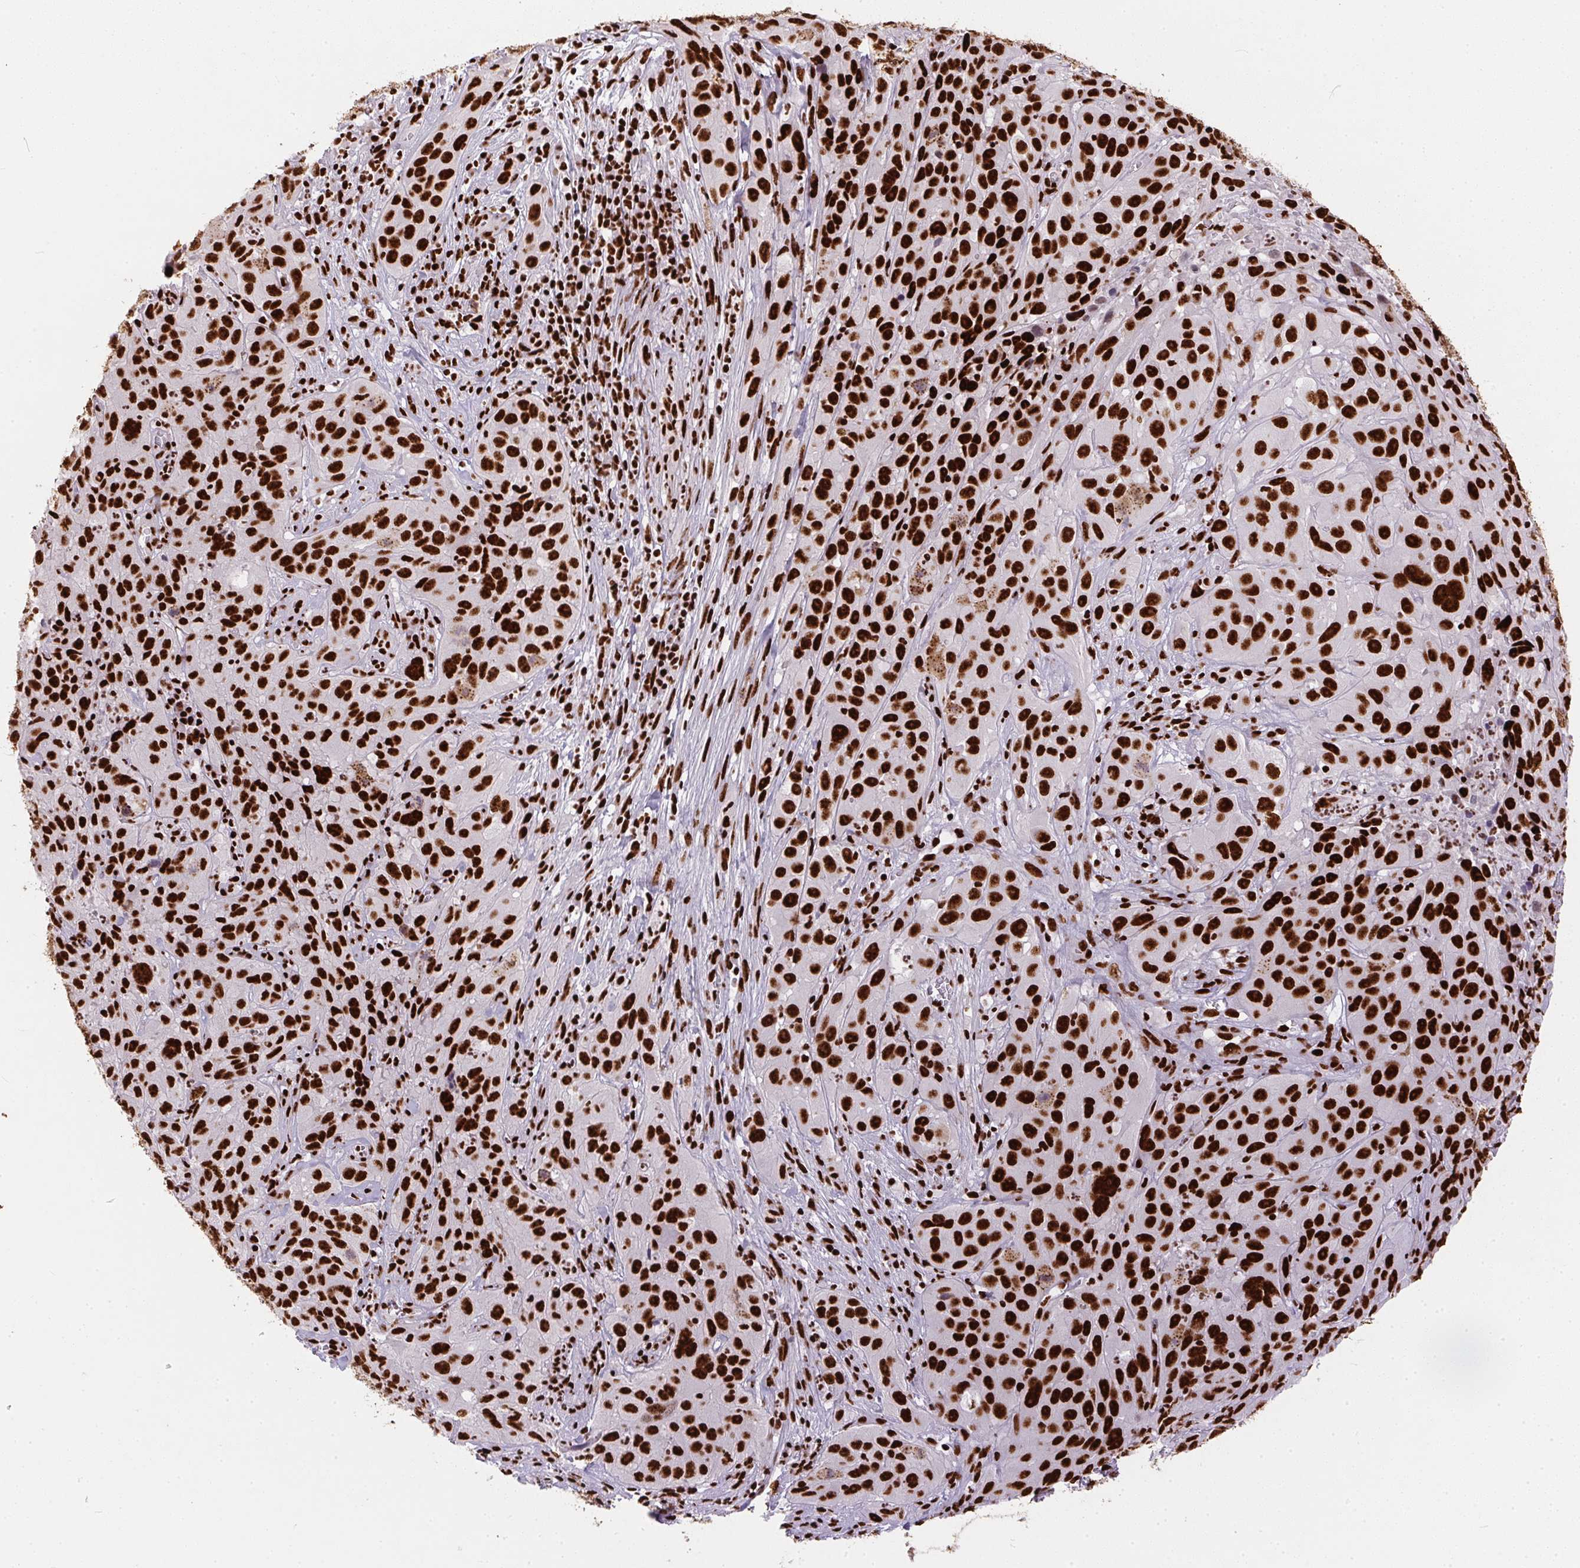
{"staining": {"intensity": "strong", "quantity": ">75%", "location": "nuclear"}, "tissue": "cervical cancer", "cell_type": "Tumor cells", "image_type": "cancer", "snomed": [{"axis": "morphology", "description": "Squamous cell carcinoma, NOS"}, {"axis": "topography", "description": "Cervix"}], "caption": "Tumor cells show high levels of strong nuclear staining in approximately >75% of cells in cervical cancer.", "gene": "PAGE3", "patient": {"sex": "female", "age": 32}}